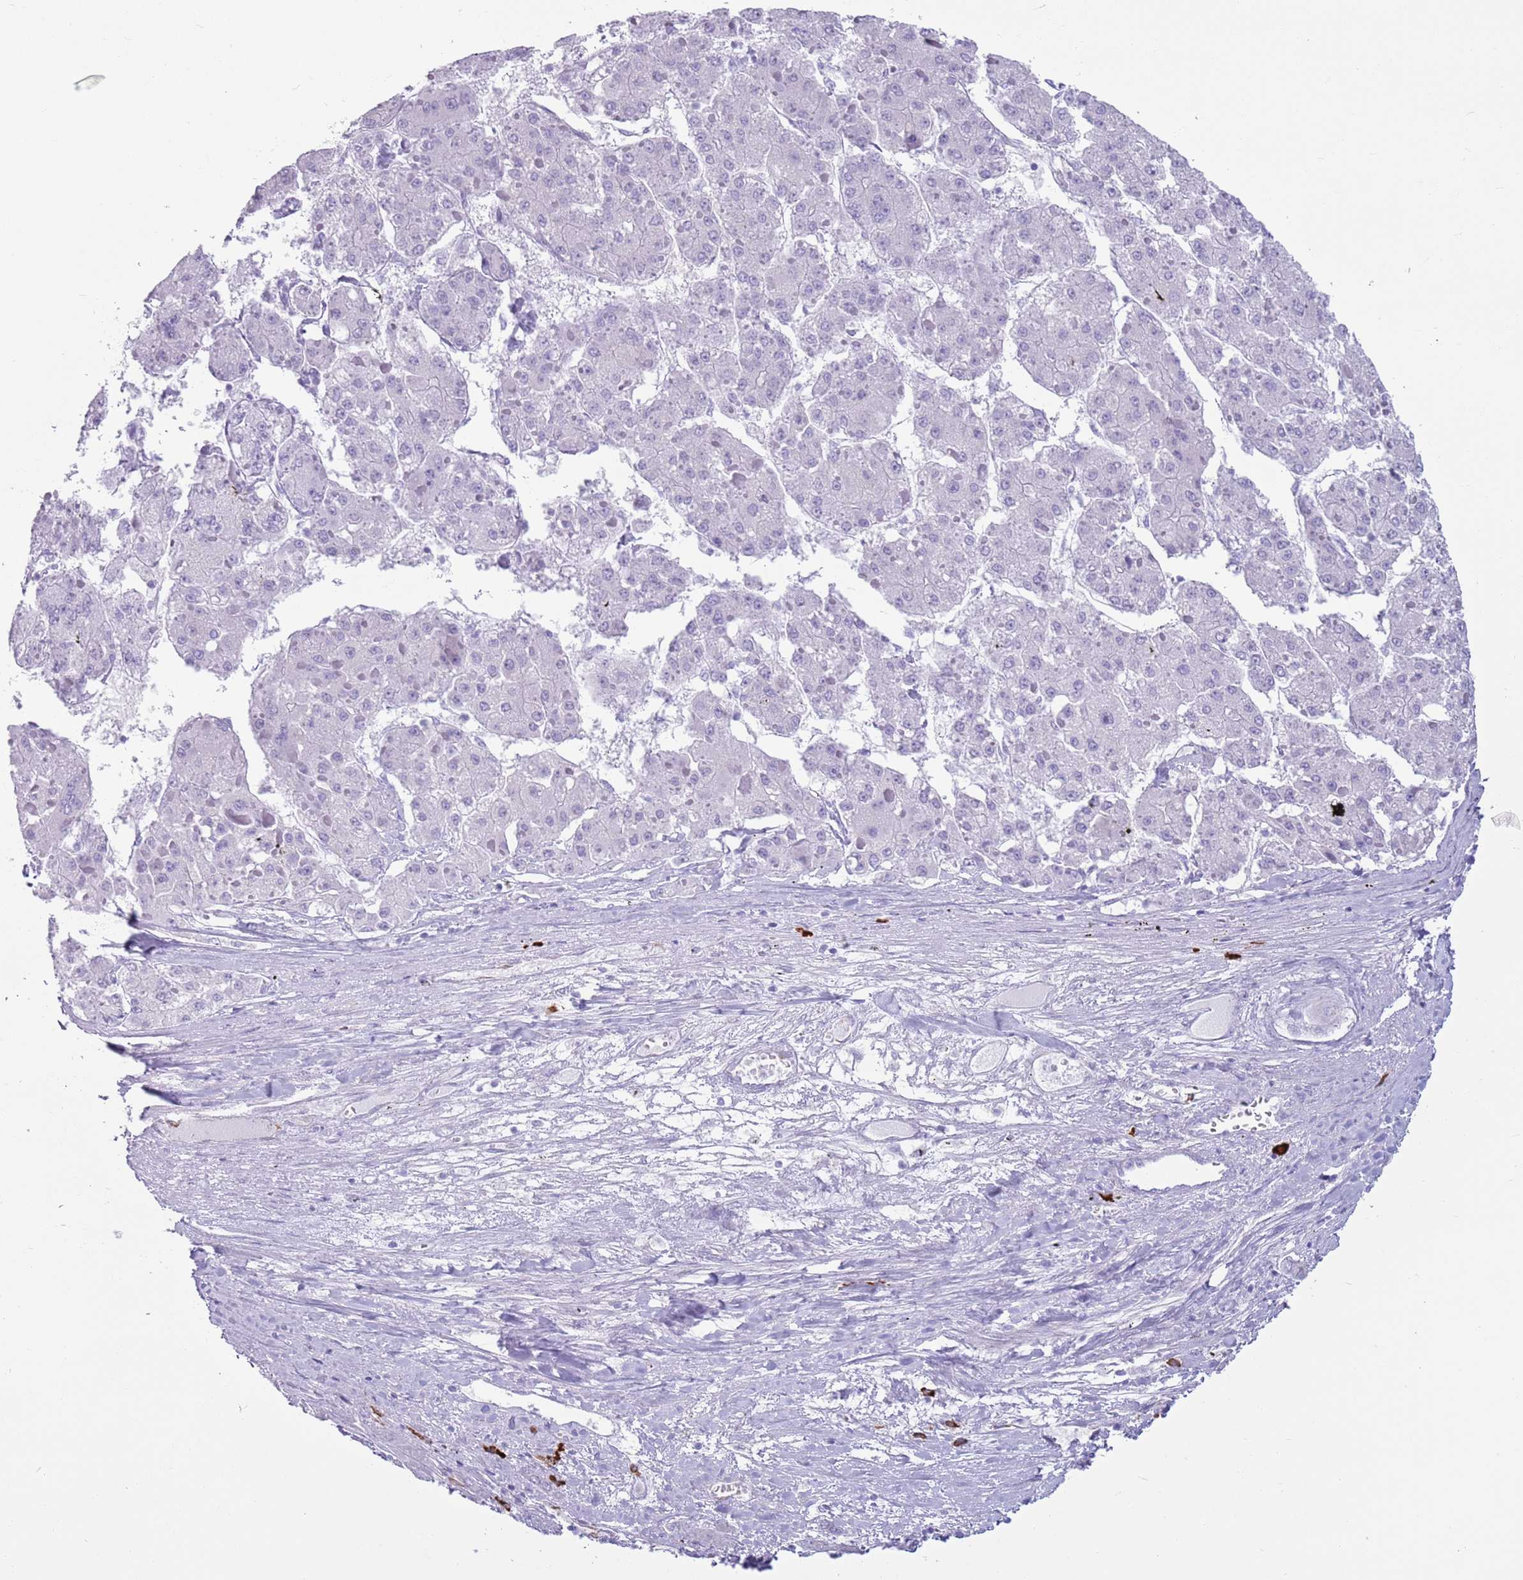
{"staining": {"intensity": "negative", "quantity": "none", "location": "none"}, "tissue": "liver cancer", "cell_type": "Tumor cells", "image_type": "cancer", "snomed": [{"axis": "morphology", "description": "Carcinoma, Hepatocellular, NOS"}, {"axis": "topography", "description": "Liver"}], "caption": "The image shows no staining of tumor cells in liver cancer.", "gene": "LY6G5B", "patient": {"sex": "female", "age": 73}}